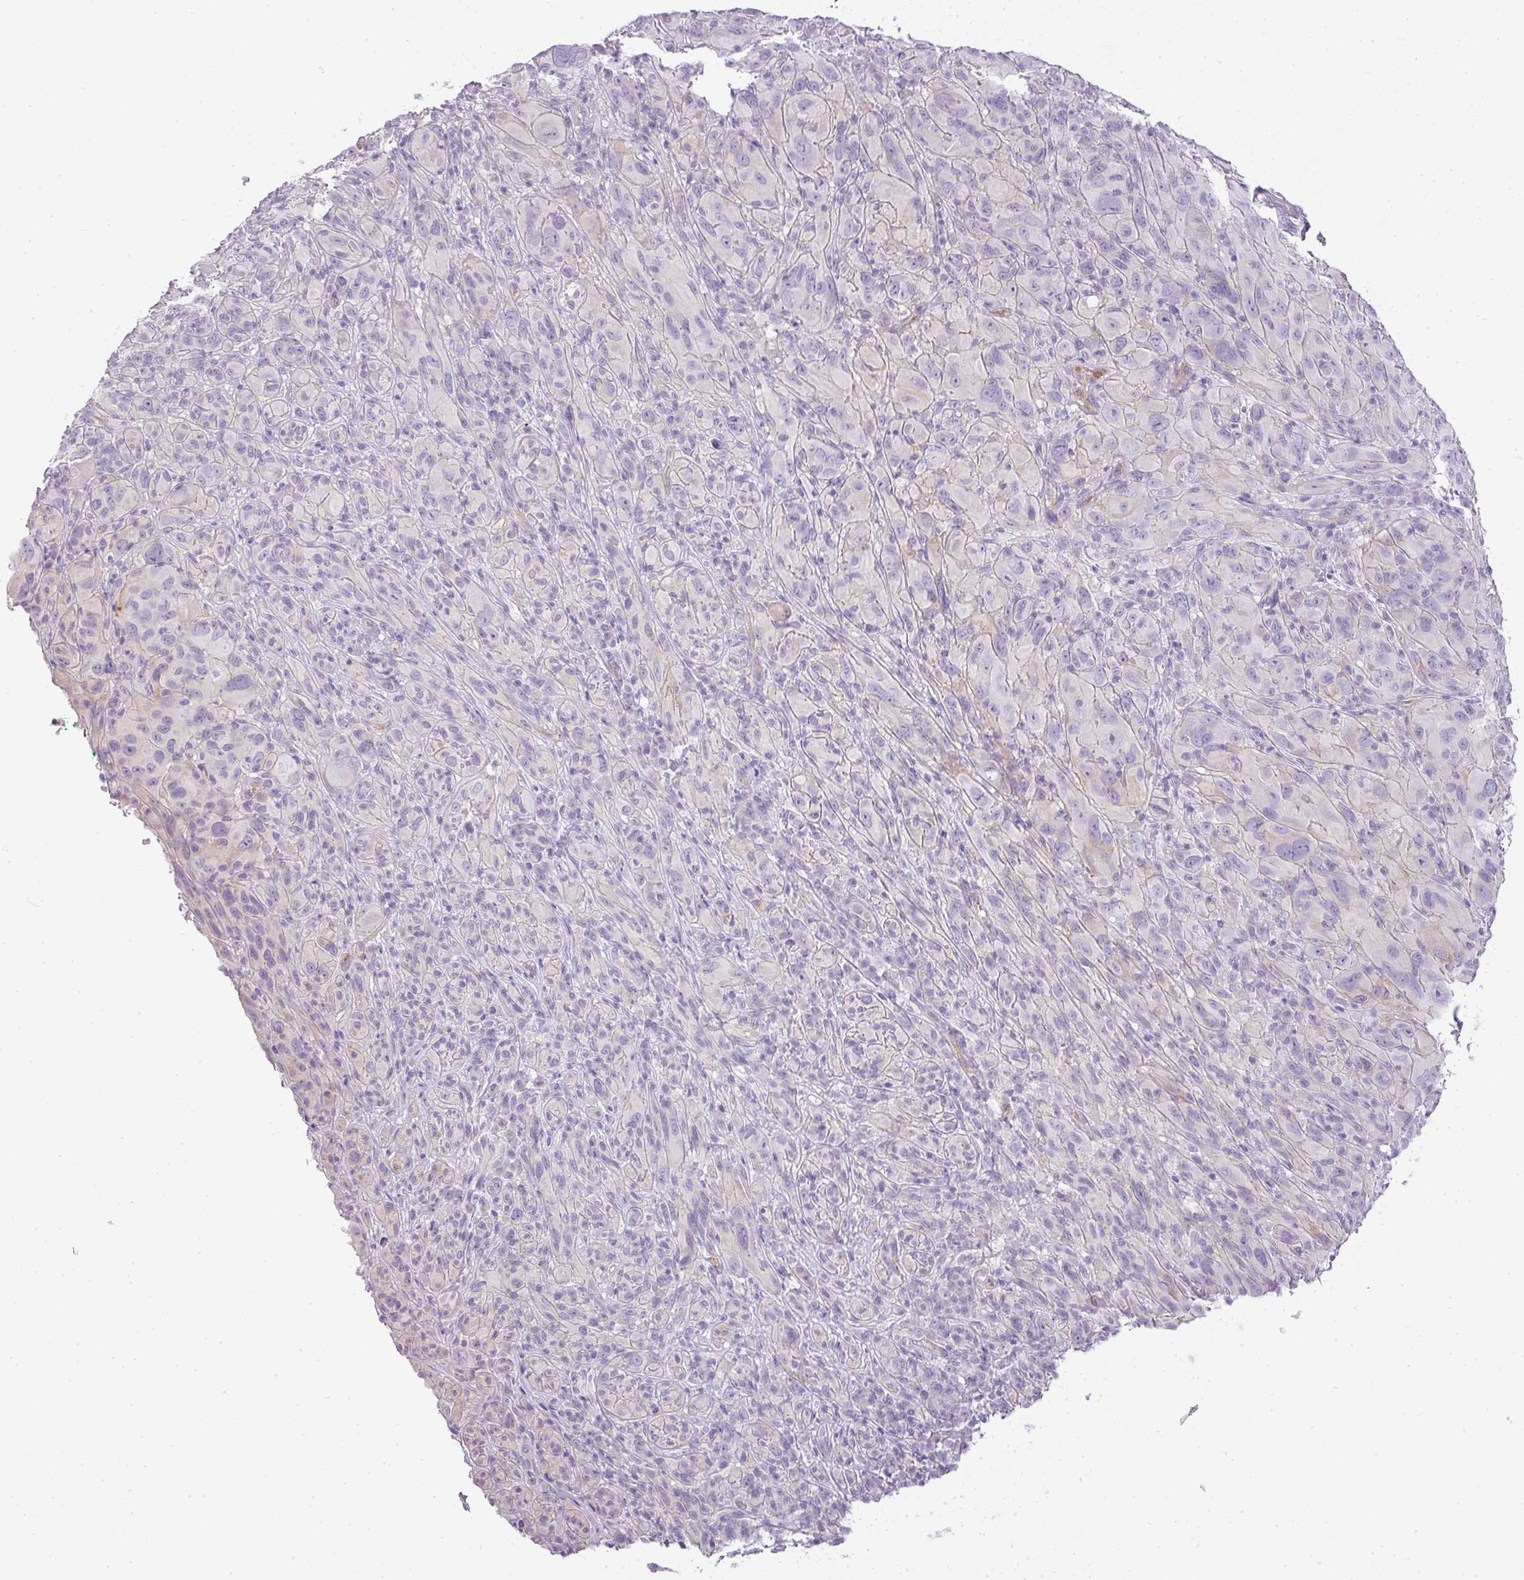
{"staining": {"intensity": "negative", "quantity": "none", "location": "none"}, "tissue": "melanoma", "cell_type": "Tumor cells", "image_type": "cancer", "snomed": [{"axis": "morphology", "description": "Malignant melanoma, NOS"}, {"axis": "topography", "description": "Skin of head"}], "caption": "Tumor cells are negative for protein expression in human melanoma.", "gene": "RAX2", "patient": {"sex": "male", "age": 96}}